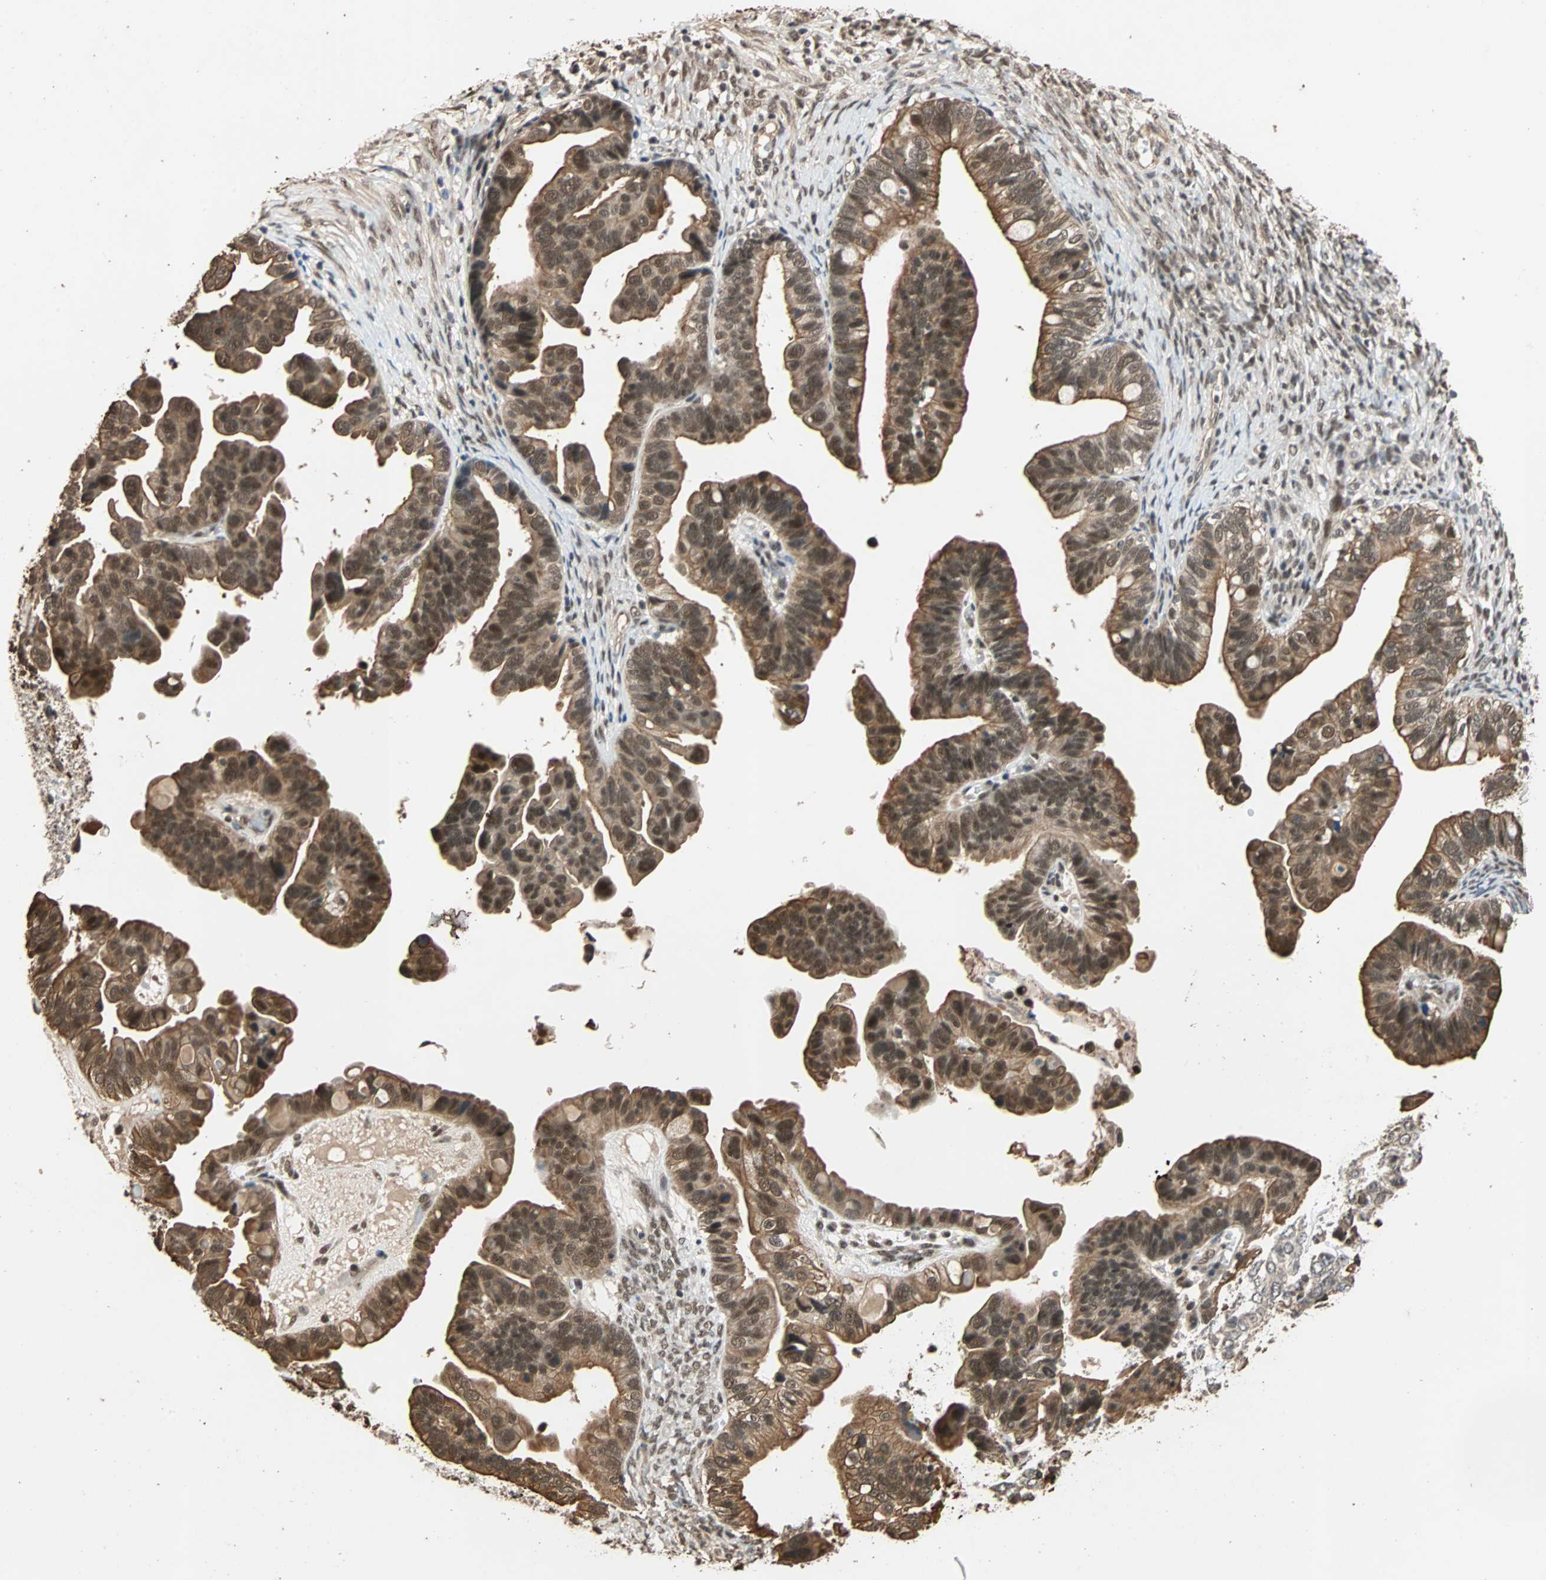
{"staining": {"intensity": "moderate", "quantity": ">75%", "location": "cytoplasmic/membranous,nuclear"}, "tissue": "ovarian cancer", "cell_type": "Tumor cells", "image_type": "cancer", "snomed": [{"axis": "morphology", "description": "Cystadenocarcinoma, serous, NOS"}, {"axis": "topography", "description": "Ovary"}], "caption": "A micrograph showing moderate cytoplasmic/membranous and nuclear expression in approximately >75% of tumor cells in ovarian cancer (serous cystadenocarcinoma), as visualized by brown immunohistochemical staining.", "gene": "CDC5L", "patient": {"sex": "female", "age": 56}}